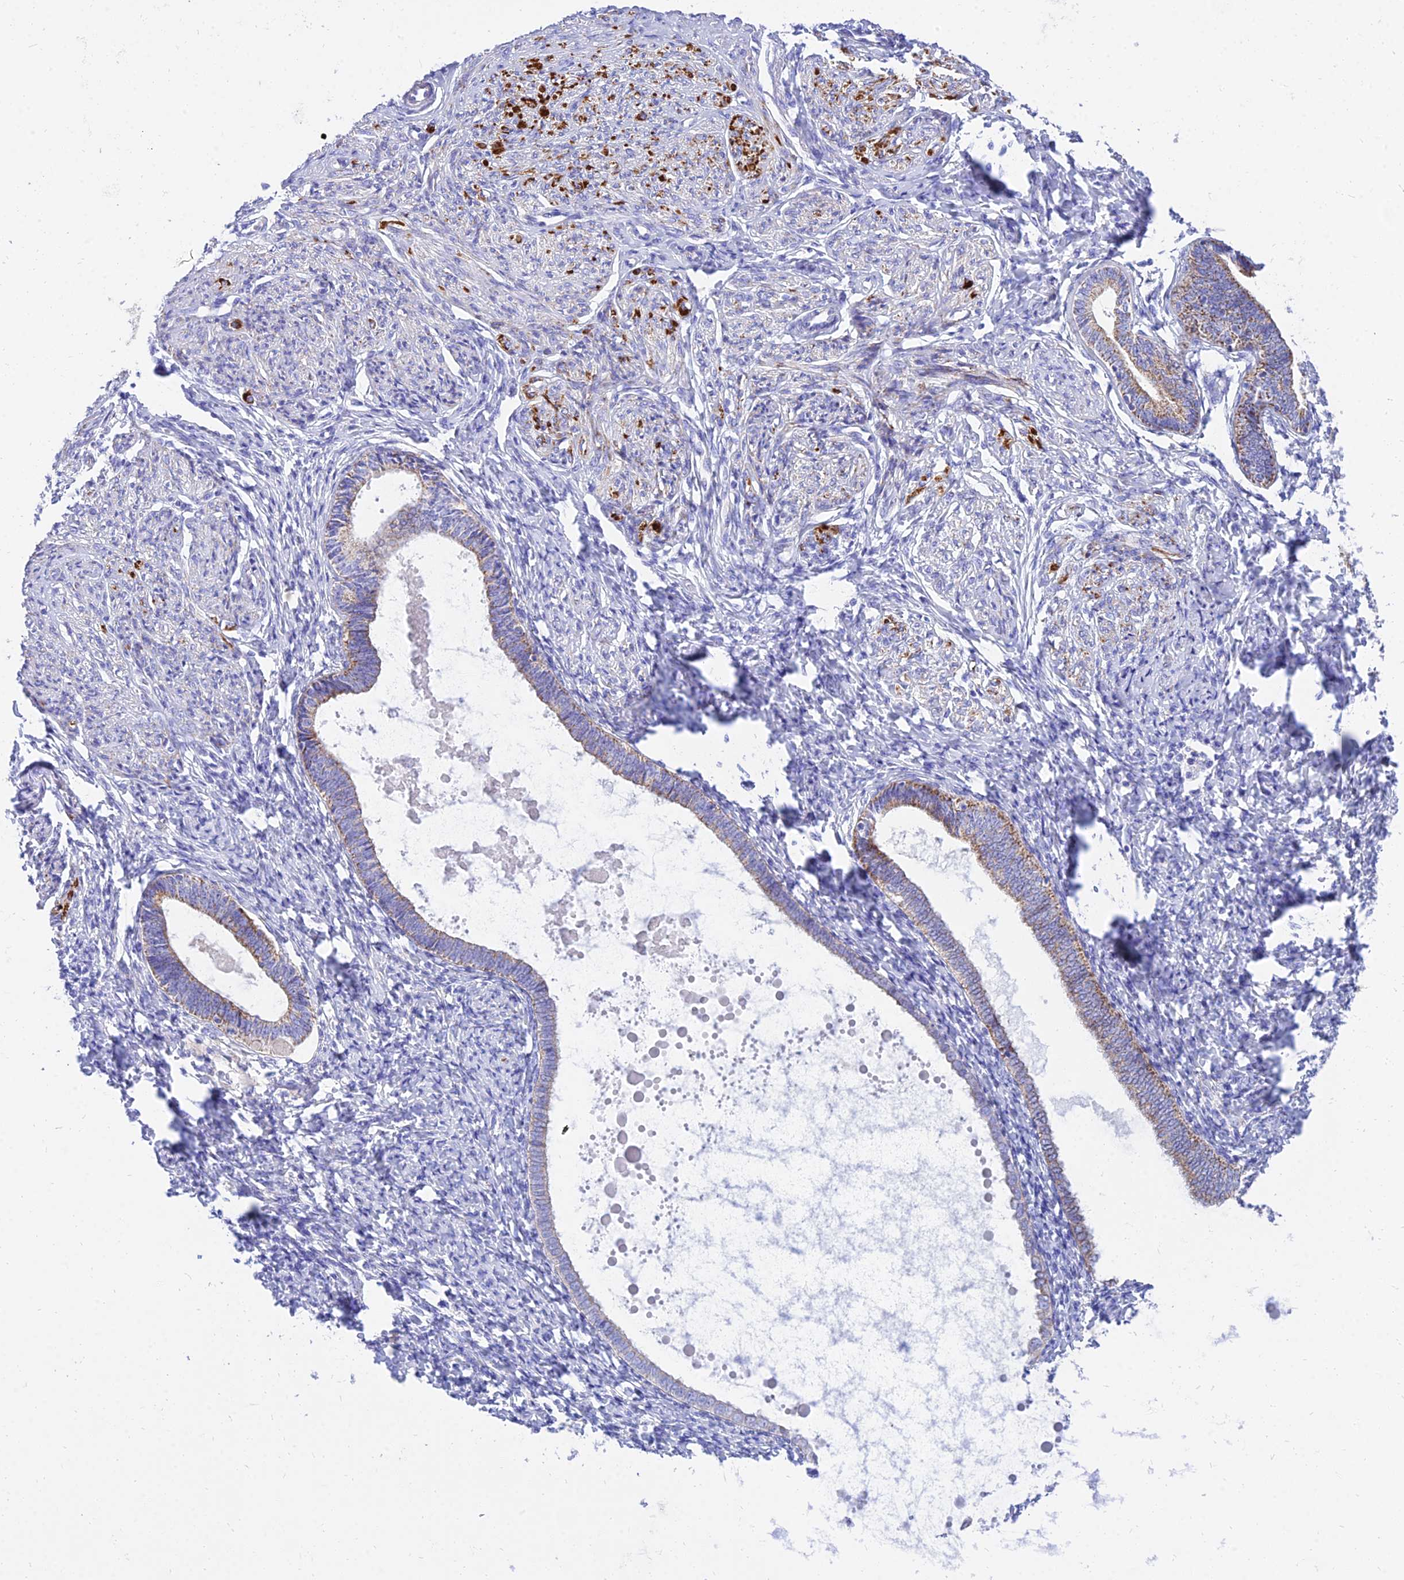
{"staining": {"intensity": "negative", "quantity": "none", "location": "none"}, "tissue": "endometrium", "cell_type": "Cells in endometrial stroma", "image_type": "normal", "snomed": [{"axis": "morphology", "description": "Normal tissue, NOS"}, {"axis": "topography", "description": "Endometrium"}], "caption": "Immunohistochemistry (IHC) of benign endometrium reveals no positivity in cells in endometrial stroma. The staining is performed using DAB (3,3'-diaminobenzidine) brown chromogen with nuclei counter-stained in using hematoxylin.", "gene": "PKN3", "patient": {"sex": "female", "age": 72}}